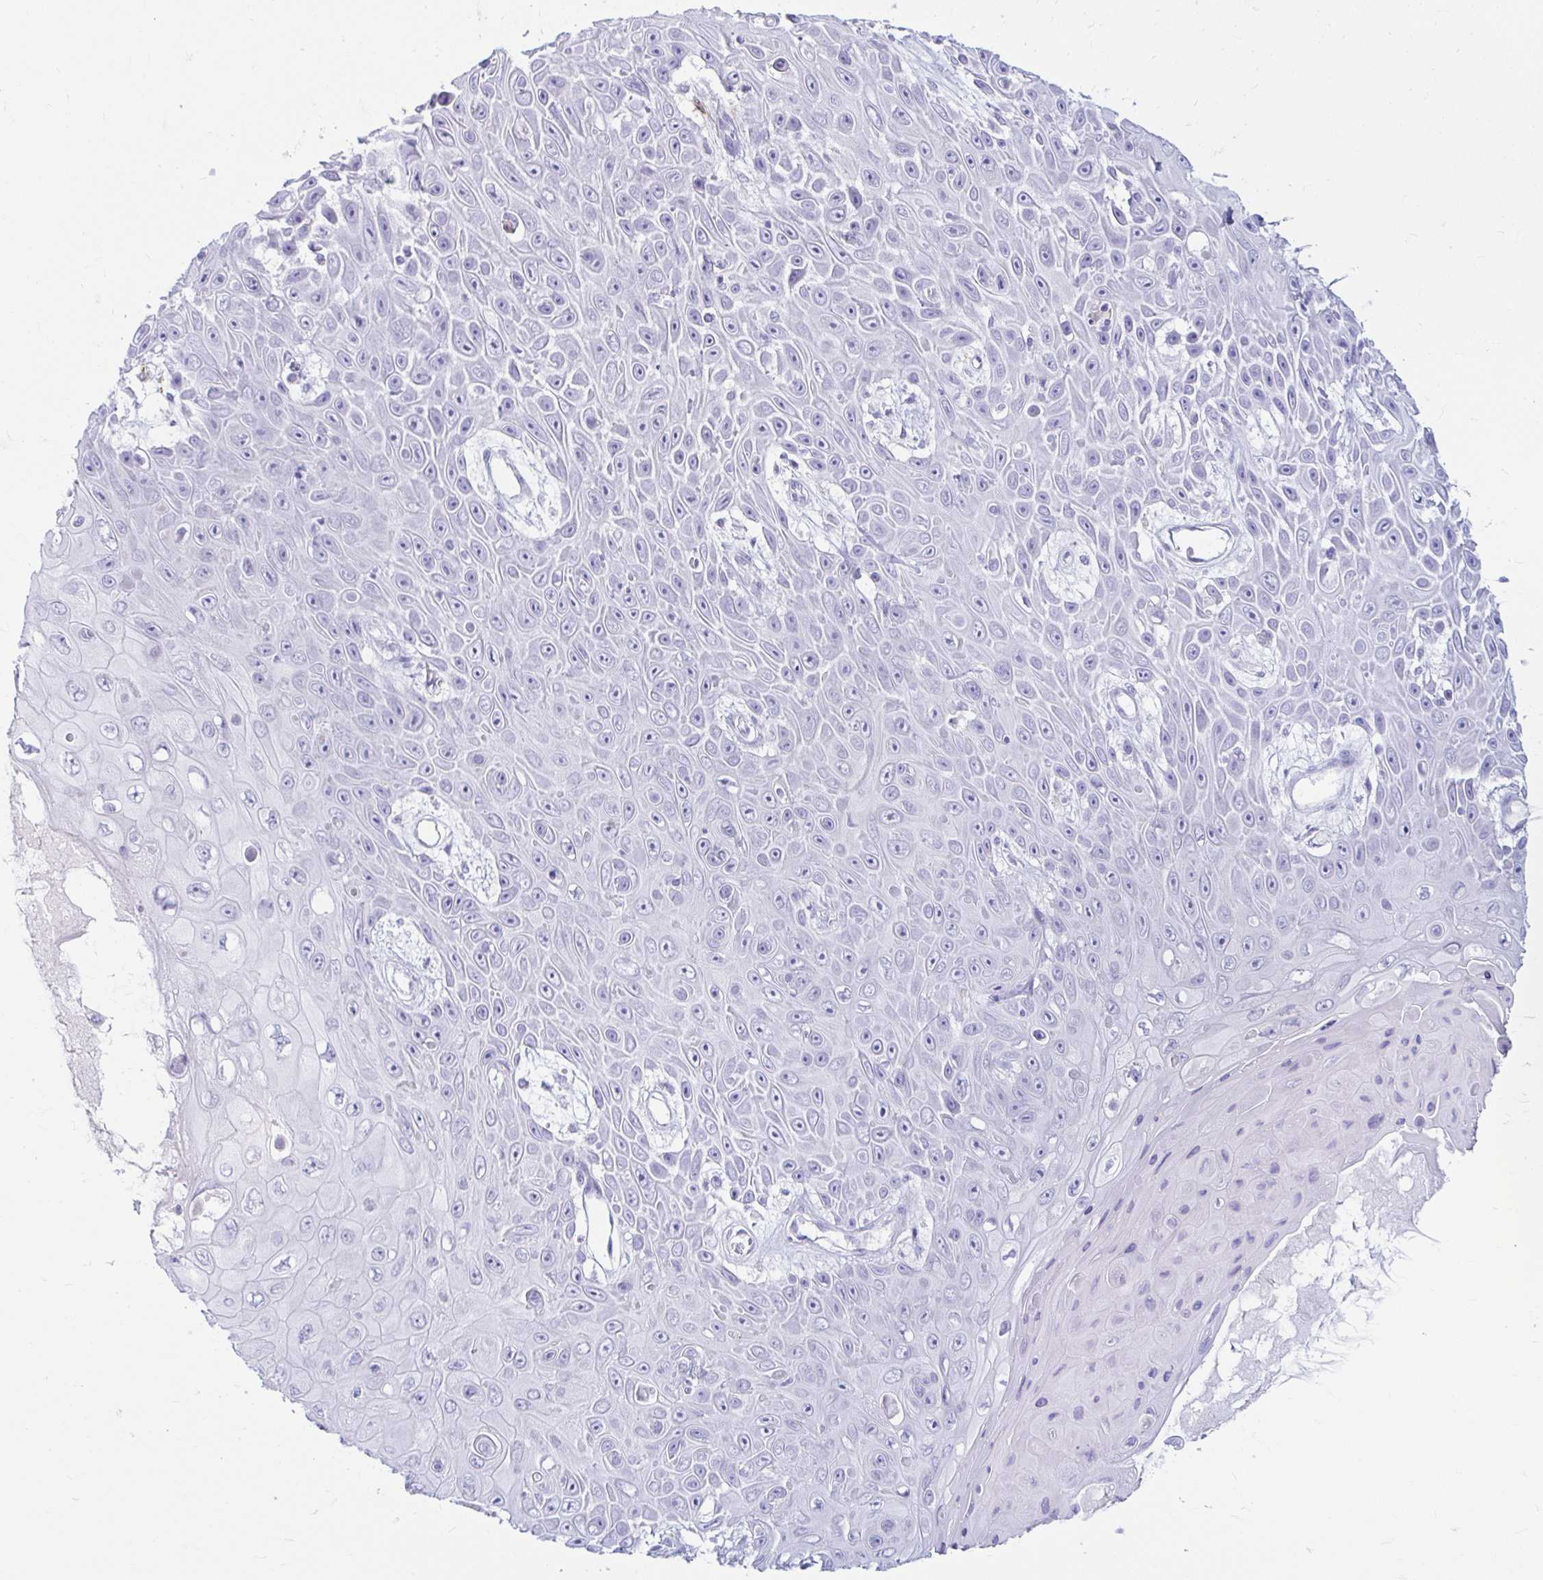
{"staining": {"intensity": "negative", "quantity": "none", "location": "none"}, "tissue": "skin cancer", "cell_type": "Tumor cells", "image_type": "cancer", "snomed": [{"axis": "morphology", "description": "Squamous cell carcinoma, NOS"}, {"axis": "topography", "description": "Skin"}], "caption": "Tumor cells show no significant protein positivity in squamous cell carcinoma (skin).", "gene": "ERICH6", "patient": {"sex": "male", "age": 82}}